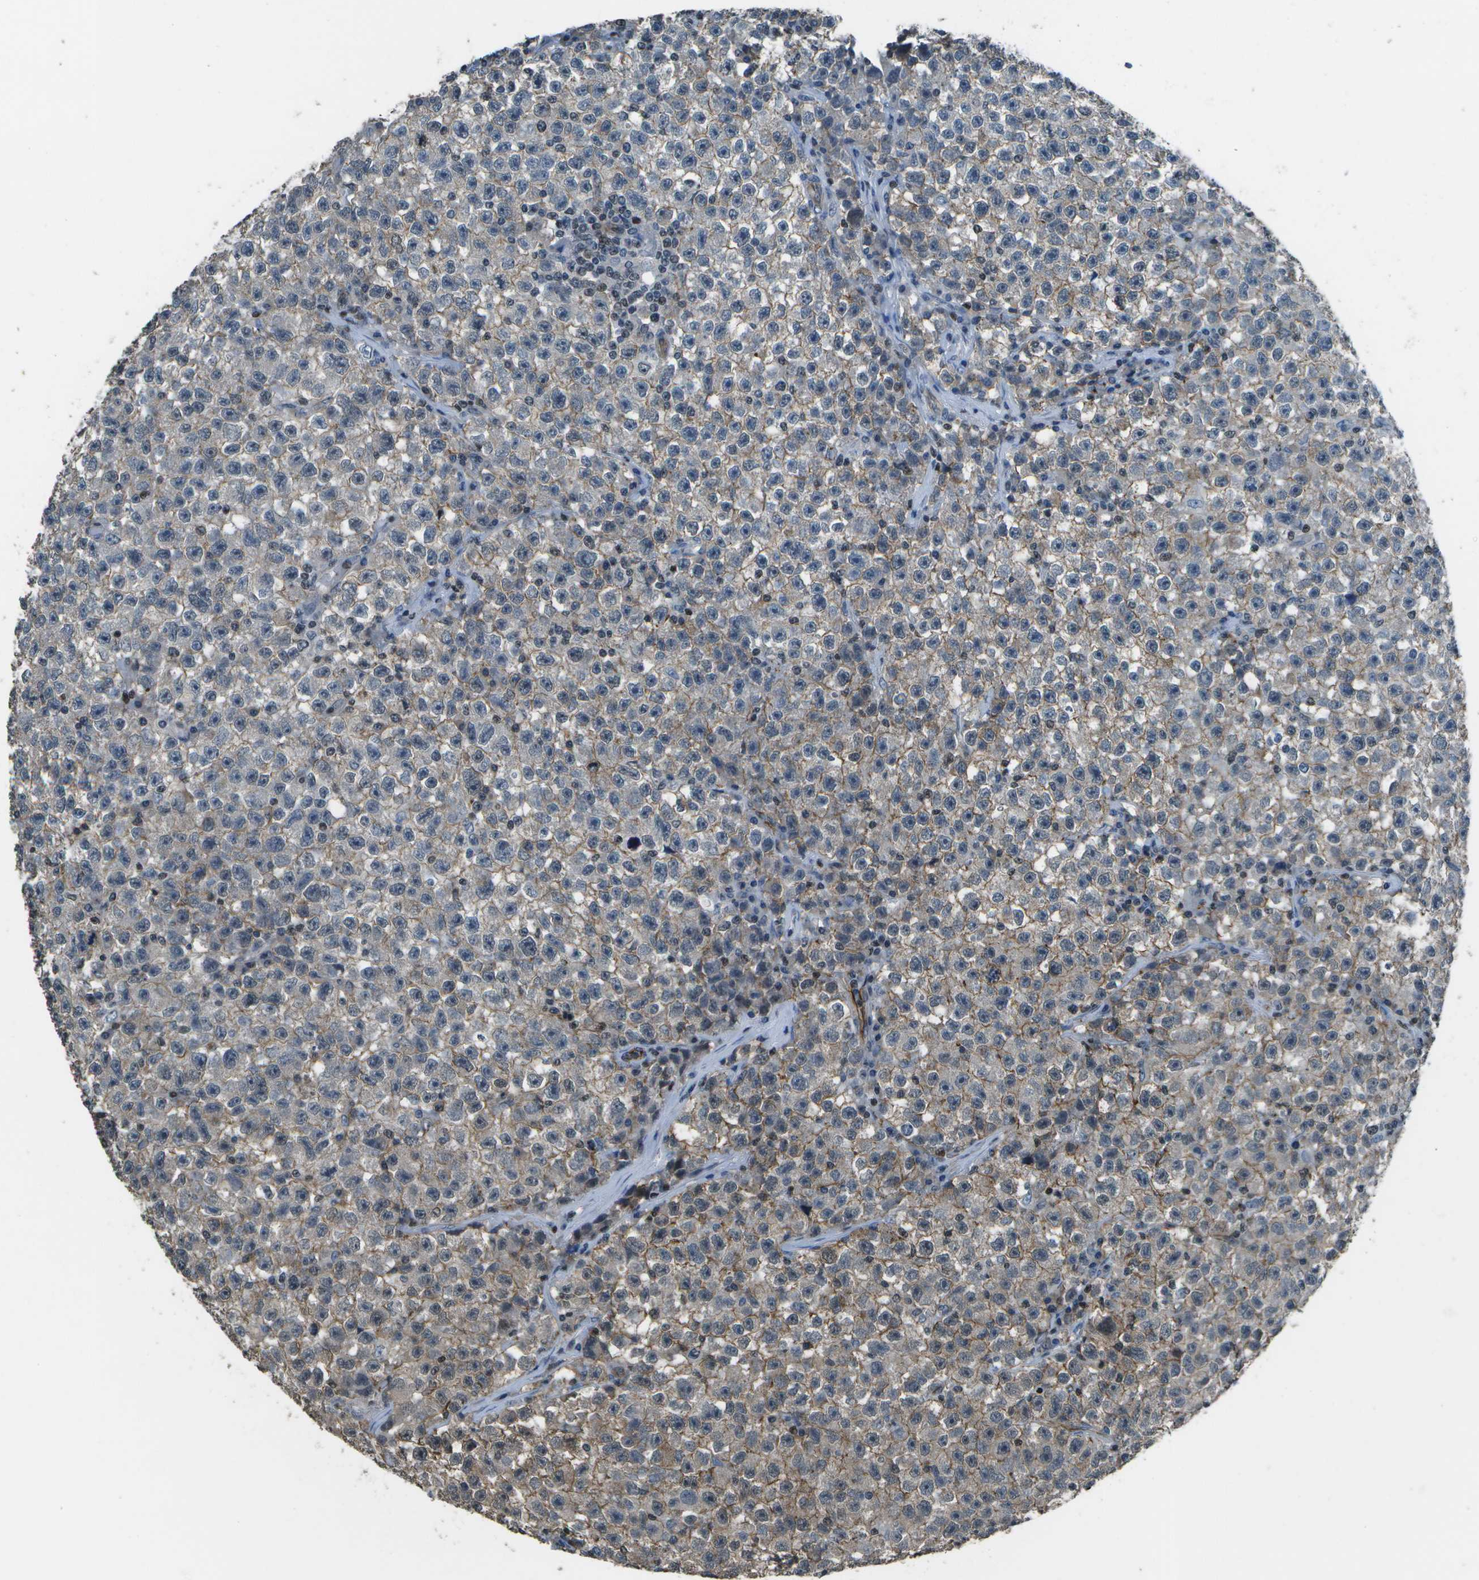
{"staining": {"intensity": "moderate", "quantity": "25%-75%", "location": "cytoplasmic/membranous"}, "tissue": "testis cancer", "cell_type": "Tumor cells", "image_type": "cancer", "snomed": [{"axis": "morphology", "description": "Seminoma, NOS"}, {"axis": "topography", "description": "Testis"}], "caption": "Human testis seminoma stained with a protein marker demonstrates moderate staining in tumor cells.", "gene": "PDLIM1", "patient": {"sex": "male", "age": 22}}